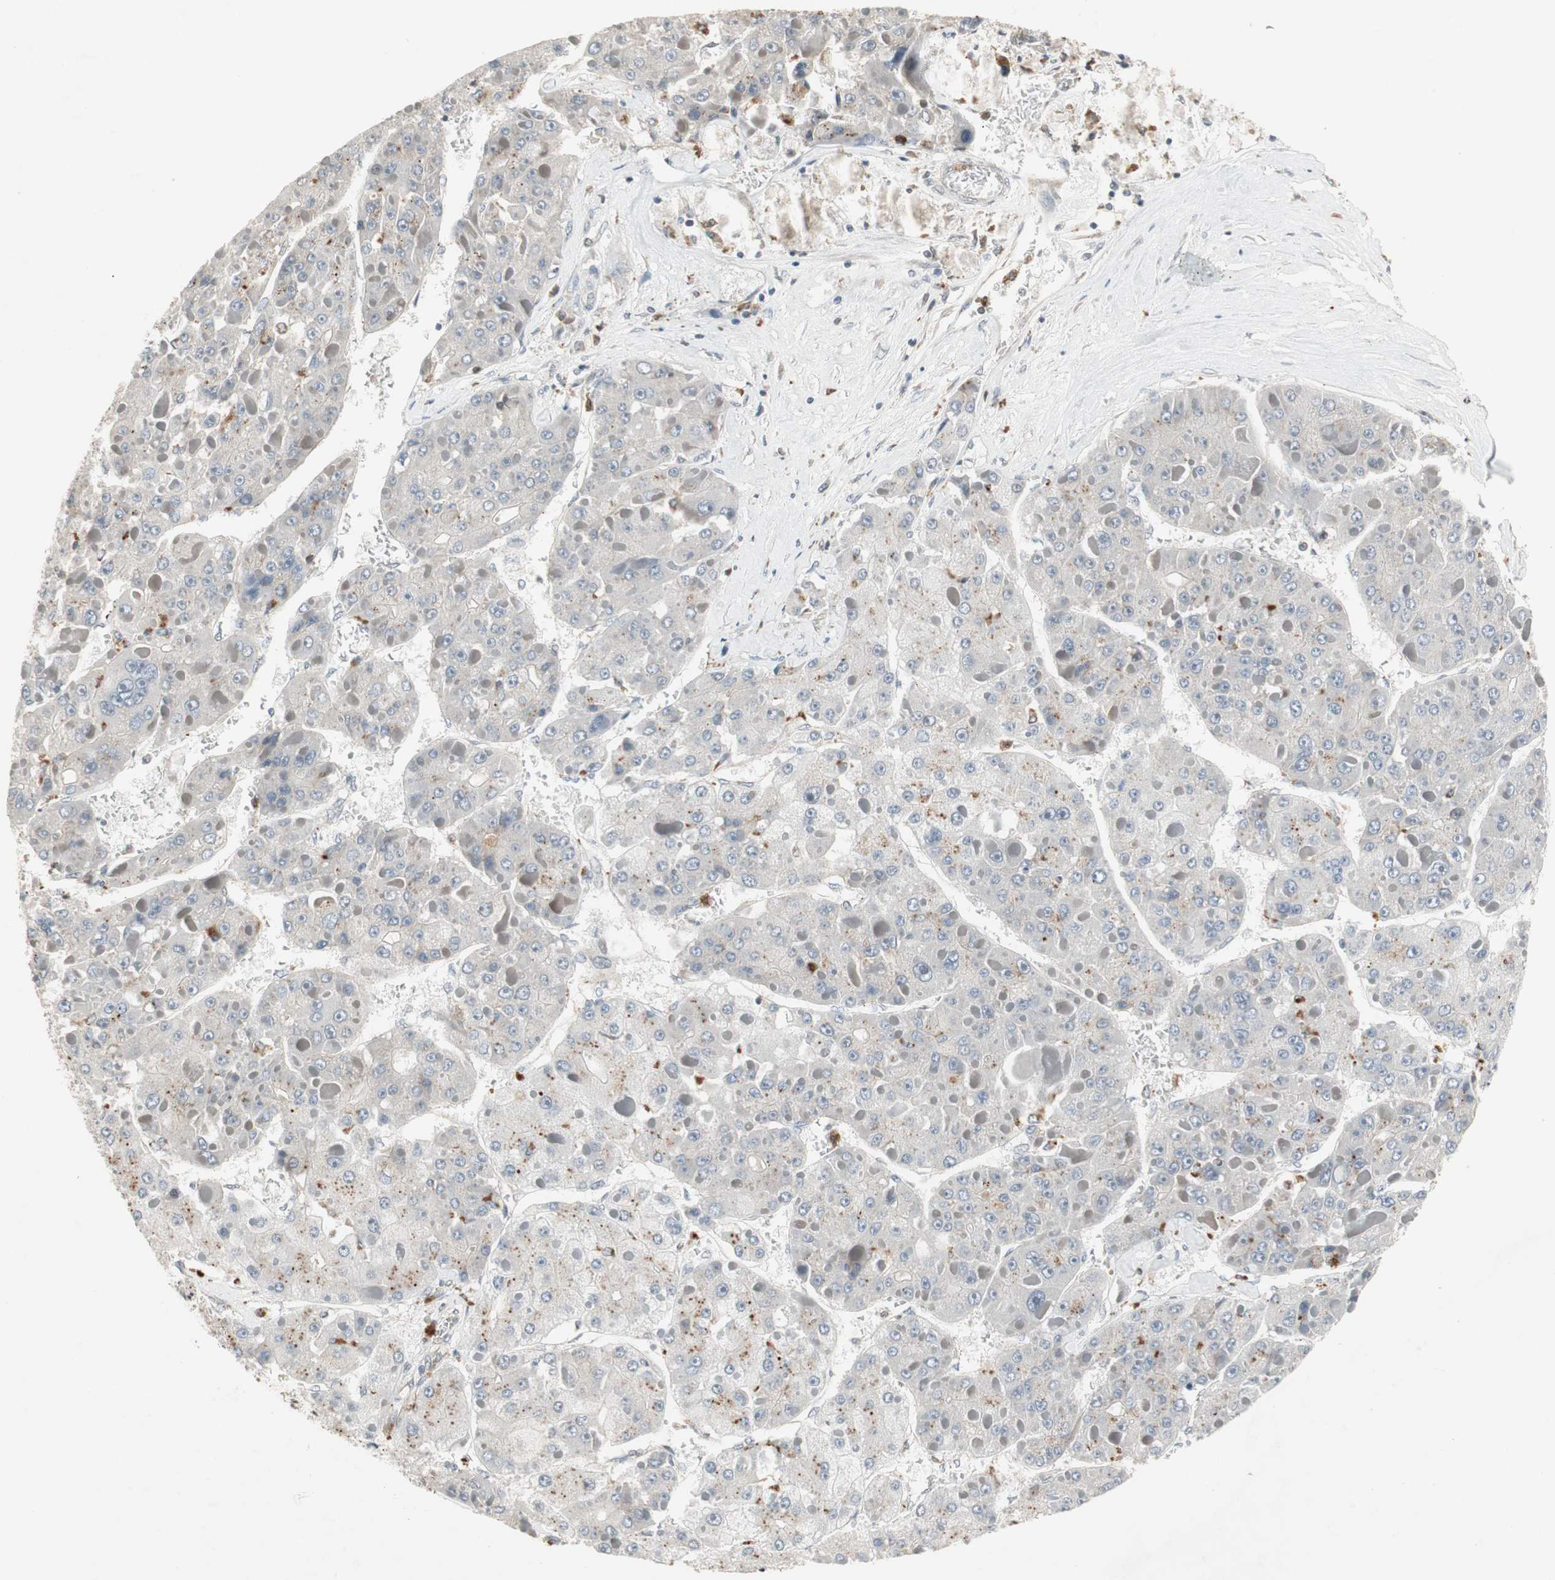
{"staining": {"intensity": "weak", "quantity": "<25%", "location": "cytoplasmic/membranous"}, "tissue": "liver cancer", "cell_type": "Tumor cells", "image_type": "cancer", "snomed": [{"axis": "morphology", "description": "Carcinoma, Hepatocellular, NOS"}, {"axis": "topography", "description": "Liver"}], "caption": "Immunohistochemistry (IHC) photomicrograph of liver hepatocellular carcinoma stained for a protein (brown), which reveals no positivity in tumor cells. (IHC, brightfield microscopy, high magnification).", "gene": "SNX4", "patient": {"sex": "female", "age": 73}}